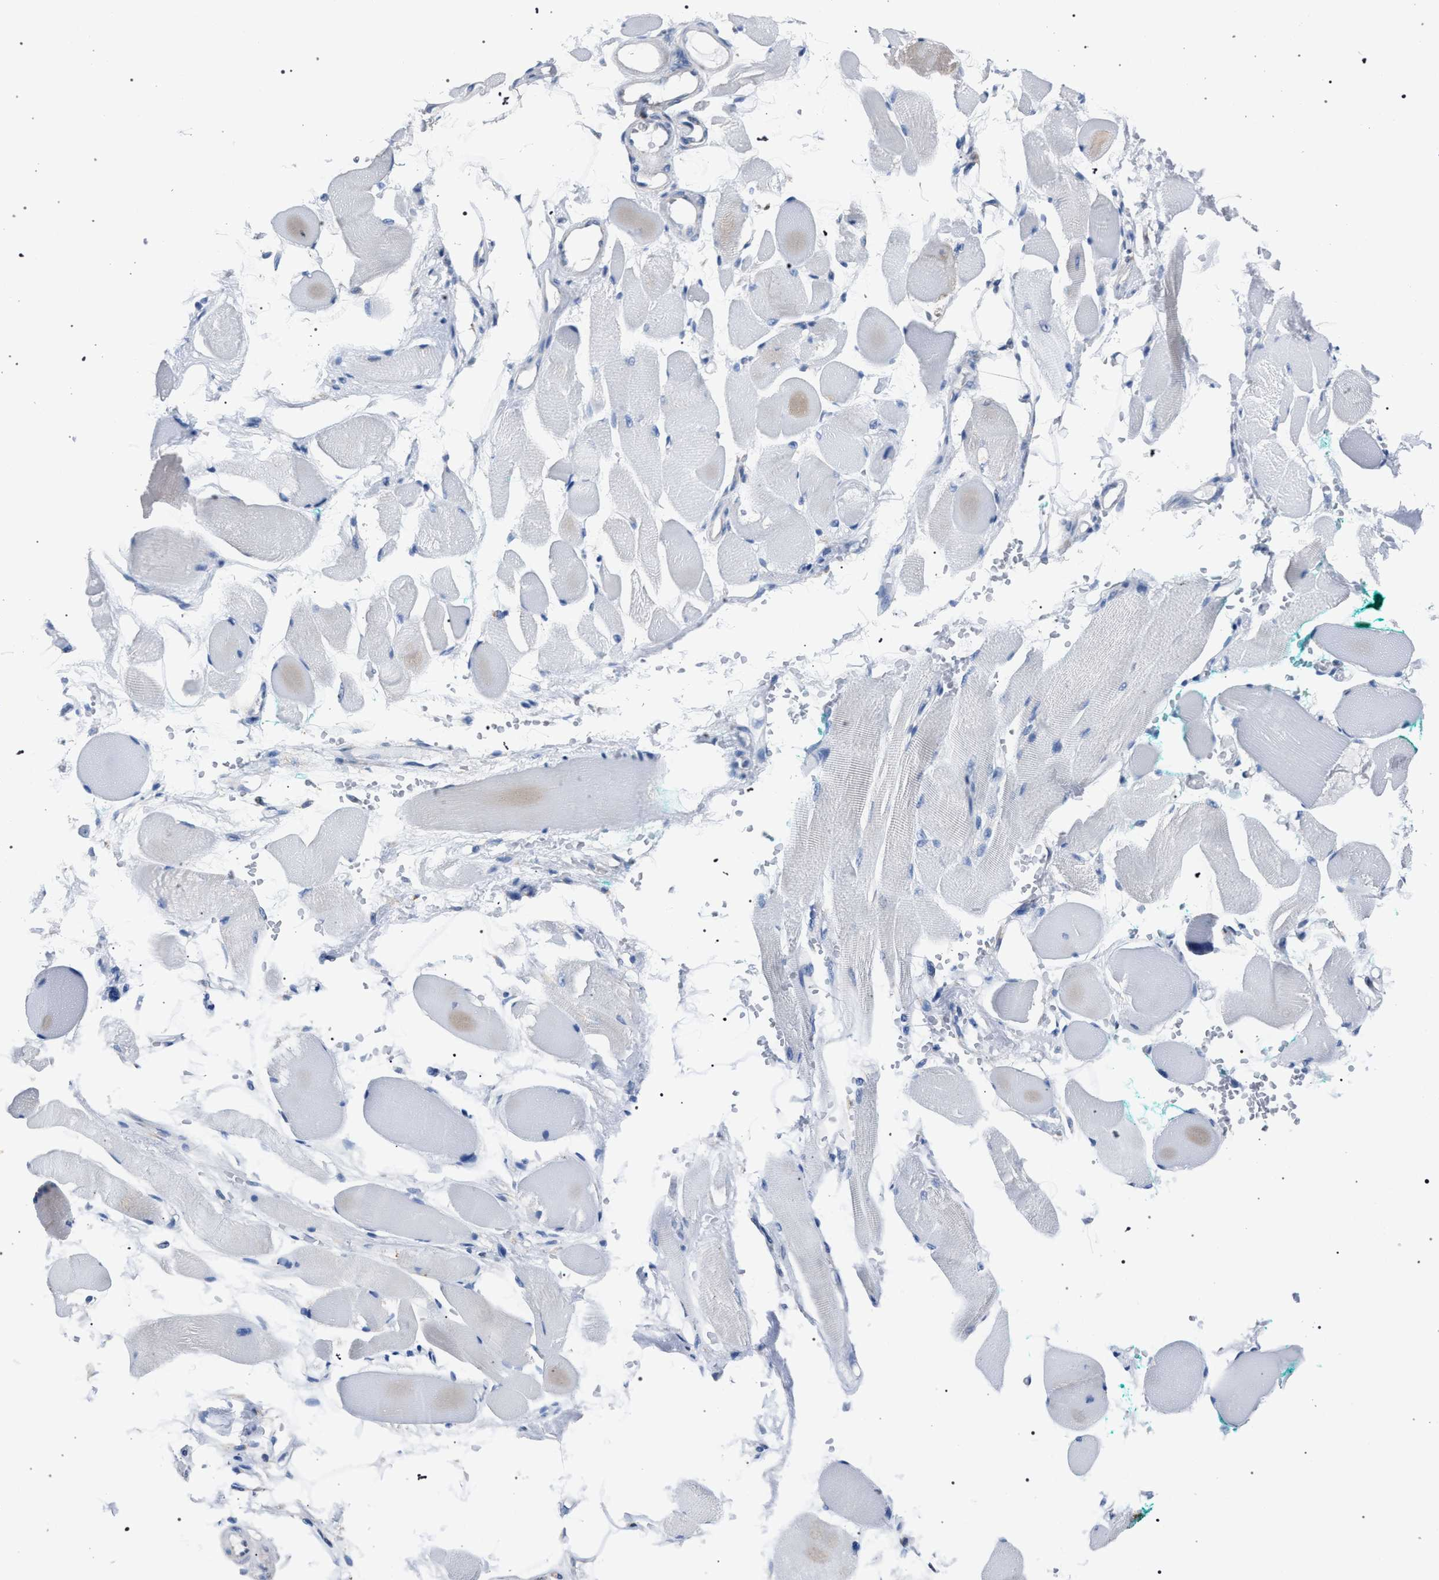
{"staining": {"intensity": "negative", "quantity": "none", "location": "none"}, "tissue": "skeletal muscle", "cell_type": "Myocytes", "image_type": "normal", "snomed": [{"axis": "morphology", "description": "Normal tissue, NOS"}, {"axis": "topography", "description": "Skeletal muscle"}, {"axis": "topography", "description": "Peripheral nerve tissue"}], "caption": "A high-resolution photomicrograph shows IHC staining of normal skeletal muscle, which reveals no significant expression in myocytes. (DAB immunohistochemistry (IHC) with hematoxylin counter stain).", "gene": "CRYZ", "patient": {"sex": "female", "age": 84}}